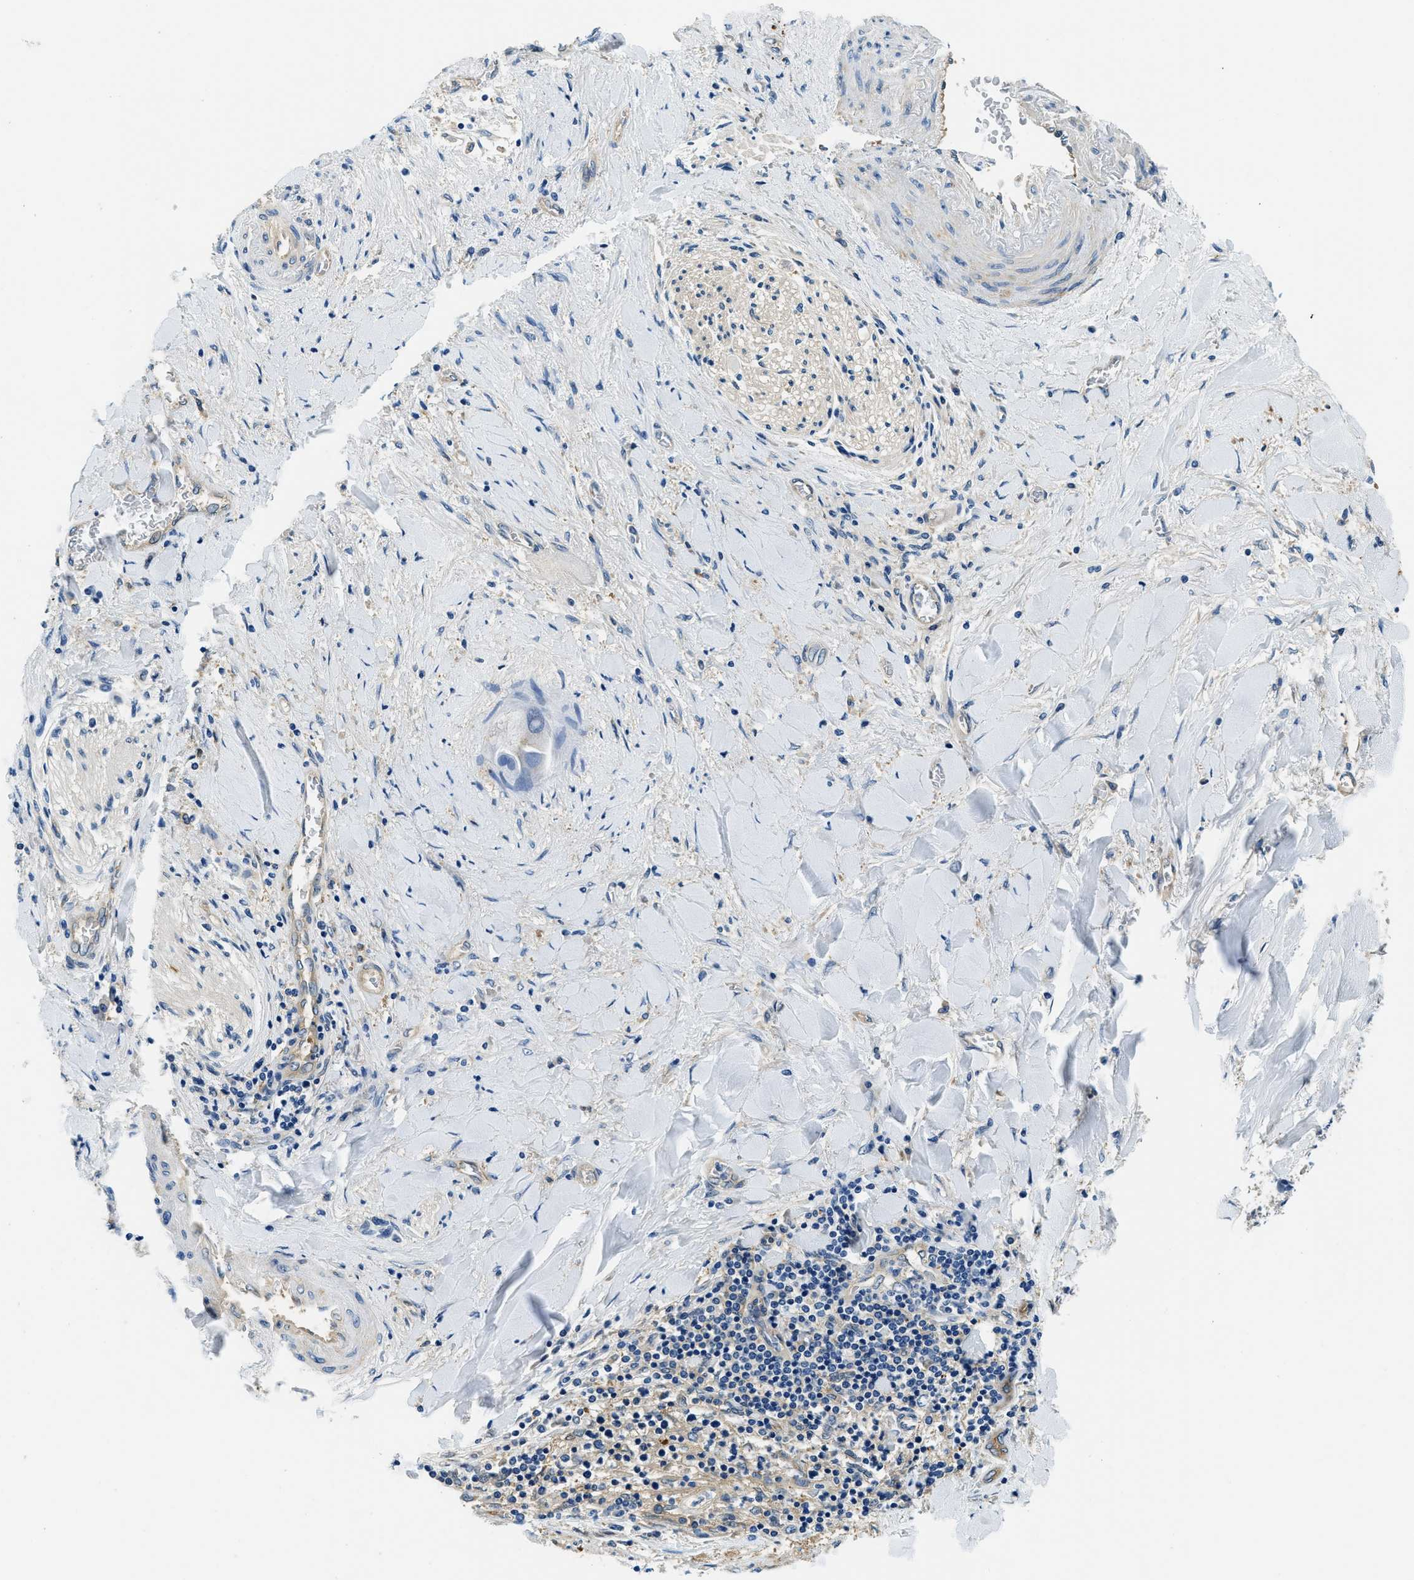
{"staining": {"intensity": "moderate", "quantity": "25%-75%", "location": "cytoplasmic/membranous"}, "tissue": "liver cancer", "cell_type": "Tumor cells", "image_type": "cancer", "snomed": [{"axis": "morphology", "description": "Cholangiocarcinoma"}, {"axis": "topography", "description": "Liver"}], "caption": "Liver cancer stained with immunohistochemistry (IHC) demonstrates moderate cytoplasmic/membranous staining in about 25%-75% of tumor cells. (brown staining indicates protein expression, while blue staining denotes nuclei).", "gene": "TWF1", "patient": {"sex": "male", "age": 50}}